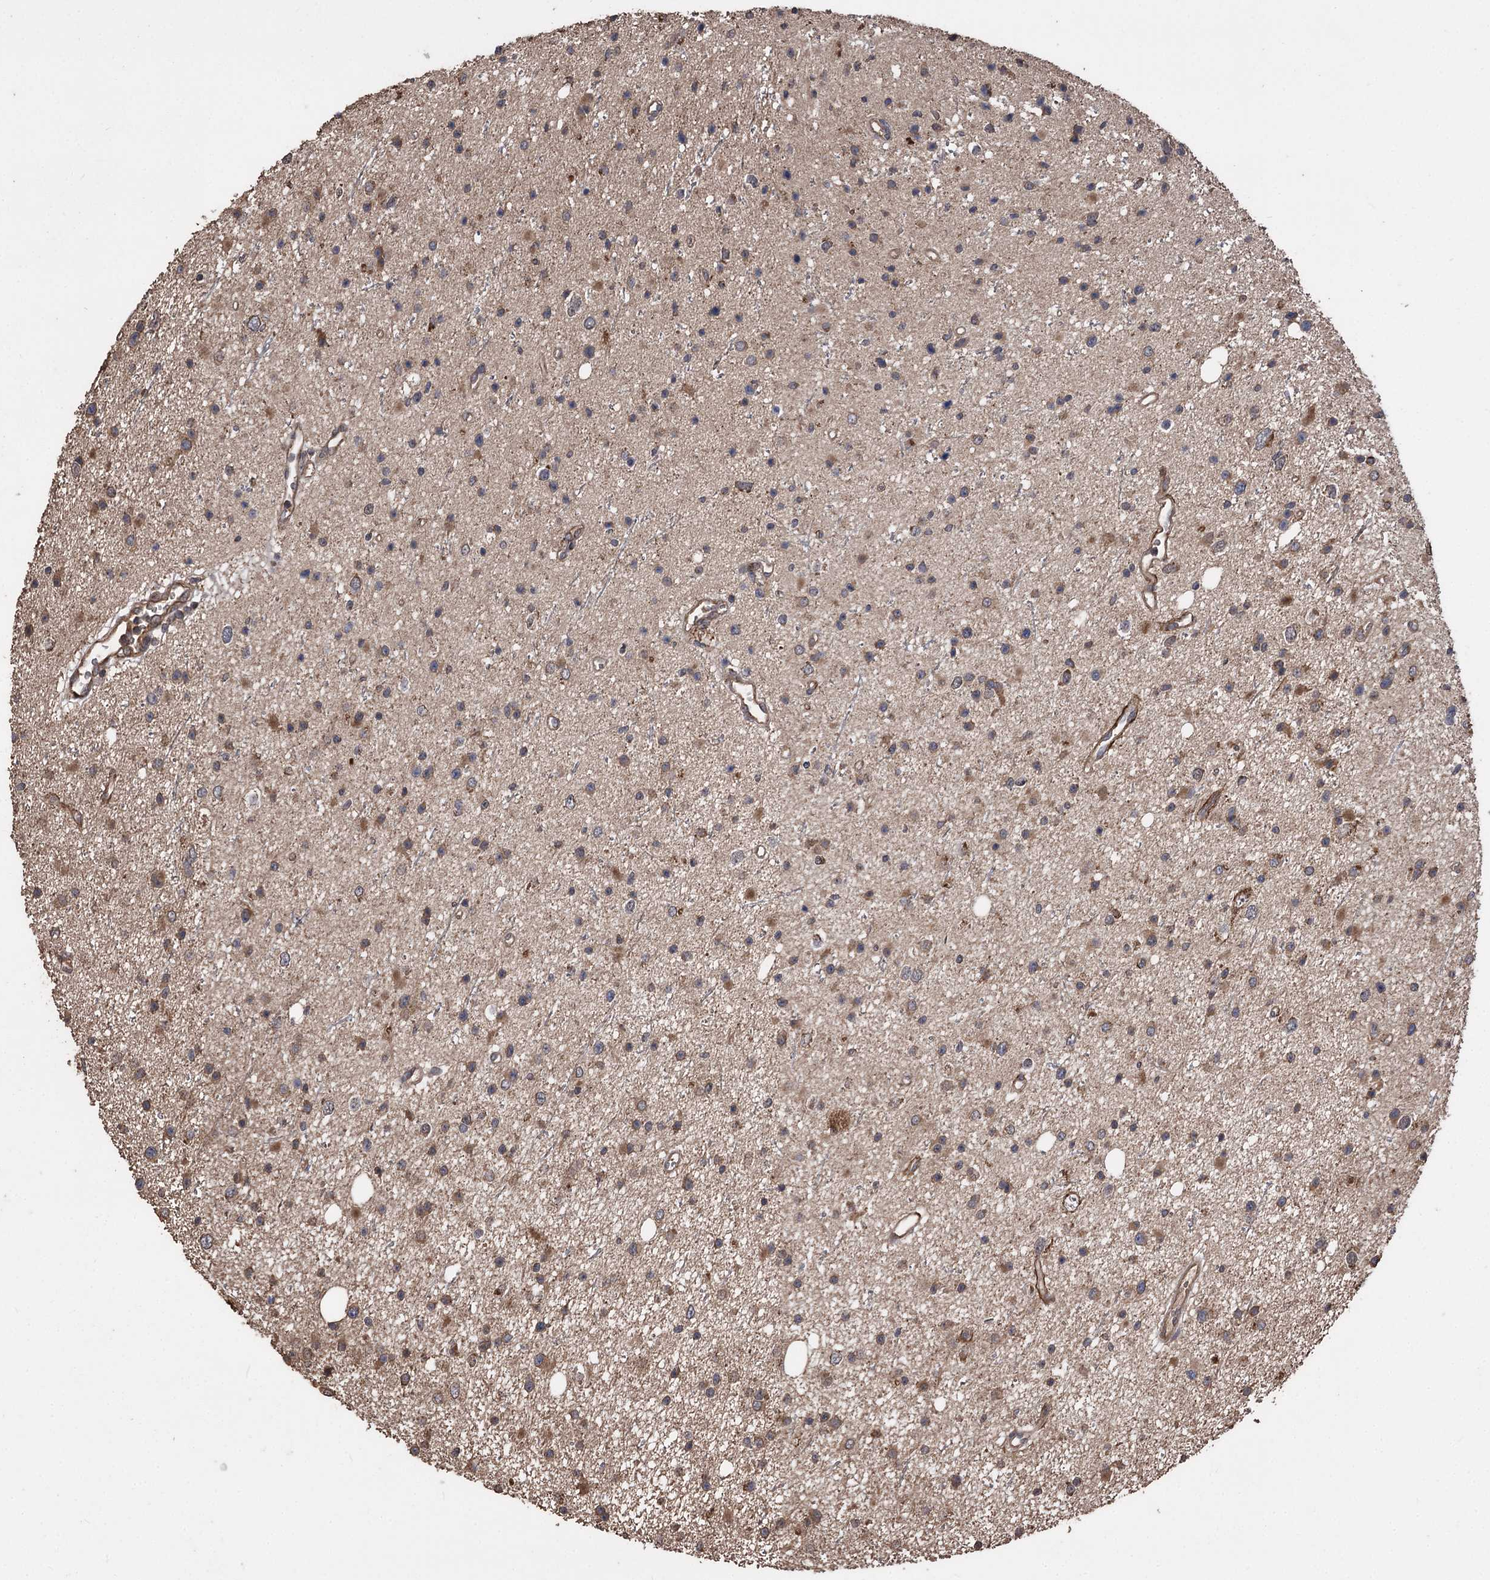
{"staining": {"intensity": "moderate", "quantity": "25%-75%", "location": "cytoplasmic/membranous"}, "tissue": "glioma", "cell_type": "Tumor cells", "image_type": "cancer", "snomed": [{"axis": "morphology", "description": "Glioma, malignant, Low grade"}, {"axis": "topography", "description": "Cerebral cortex"}], "caption": "Protein staining by immunohistochemistry reveals moderate cytoplasmic/membranous positivity in approximately 25%-75% of tumor cells in glioma.", "gene": "RASSF3", "patient": {"sex": "female", "age": 39}}